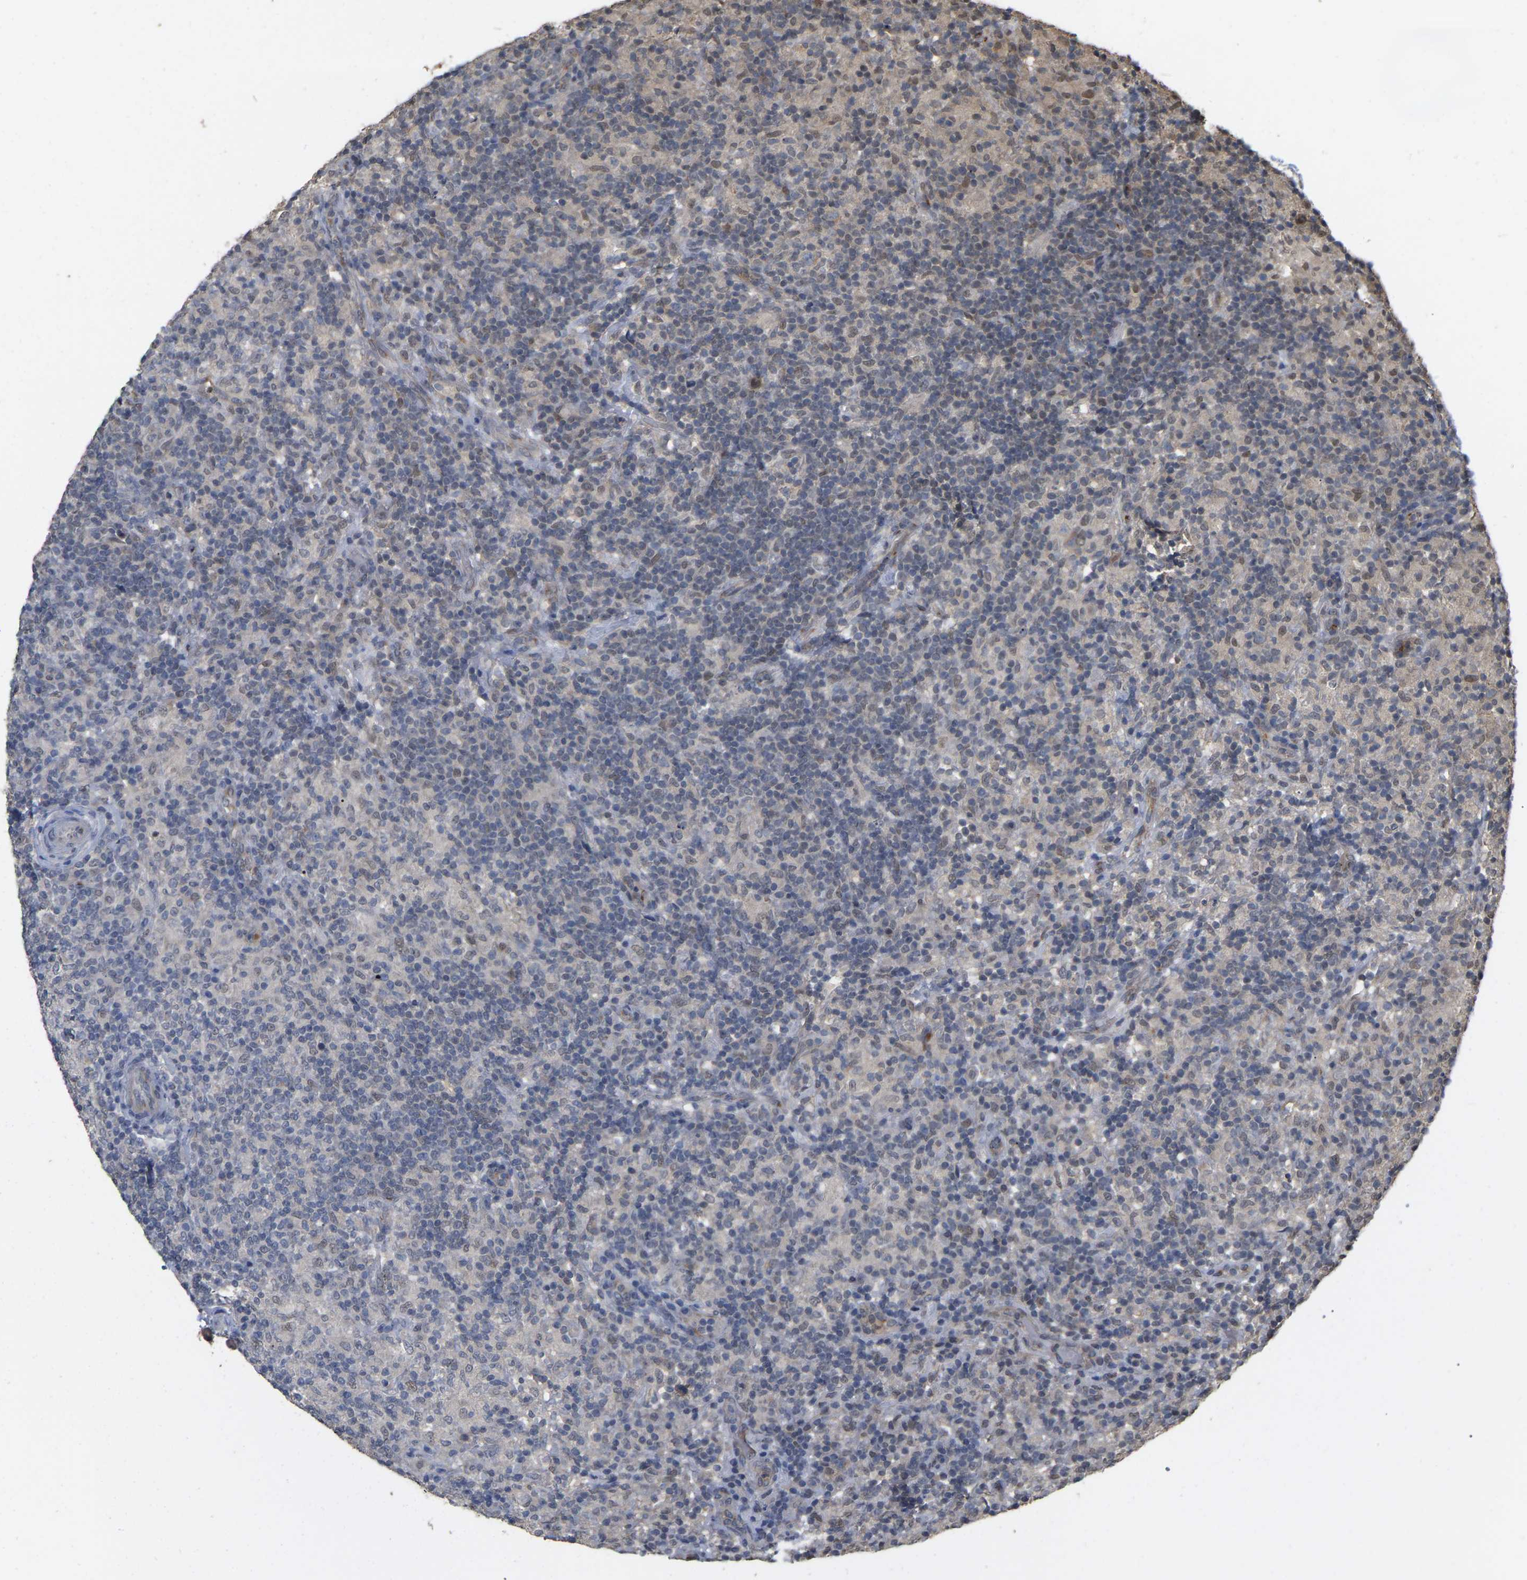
{"staining": {"intensity": "negative", "quantity": "none", "location": "none"}, "tissue": "lymphoma", "cell_type": "Tumor cells", "image_type": "cancer", "snomed": [{"axis": "morphology", "description": "Hodgkin's disease, NOS"}, {"axis": "topography", "description": "Lymph node"}], "caption": "Tumor cells are negative for protein expression in human Hodgkin's disease.", "gene": "FAM219A", "patient": {"sex": "male", "age": 70}}